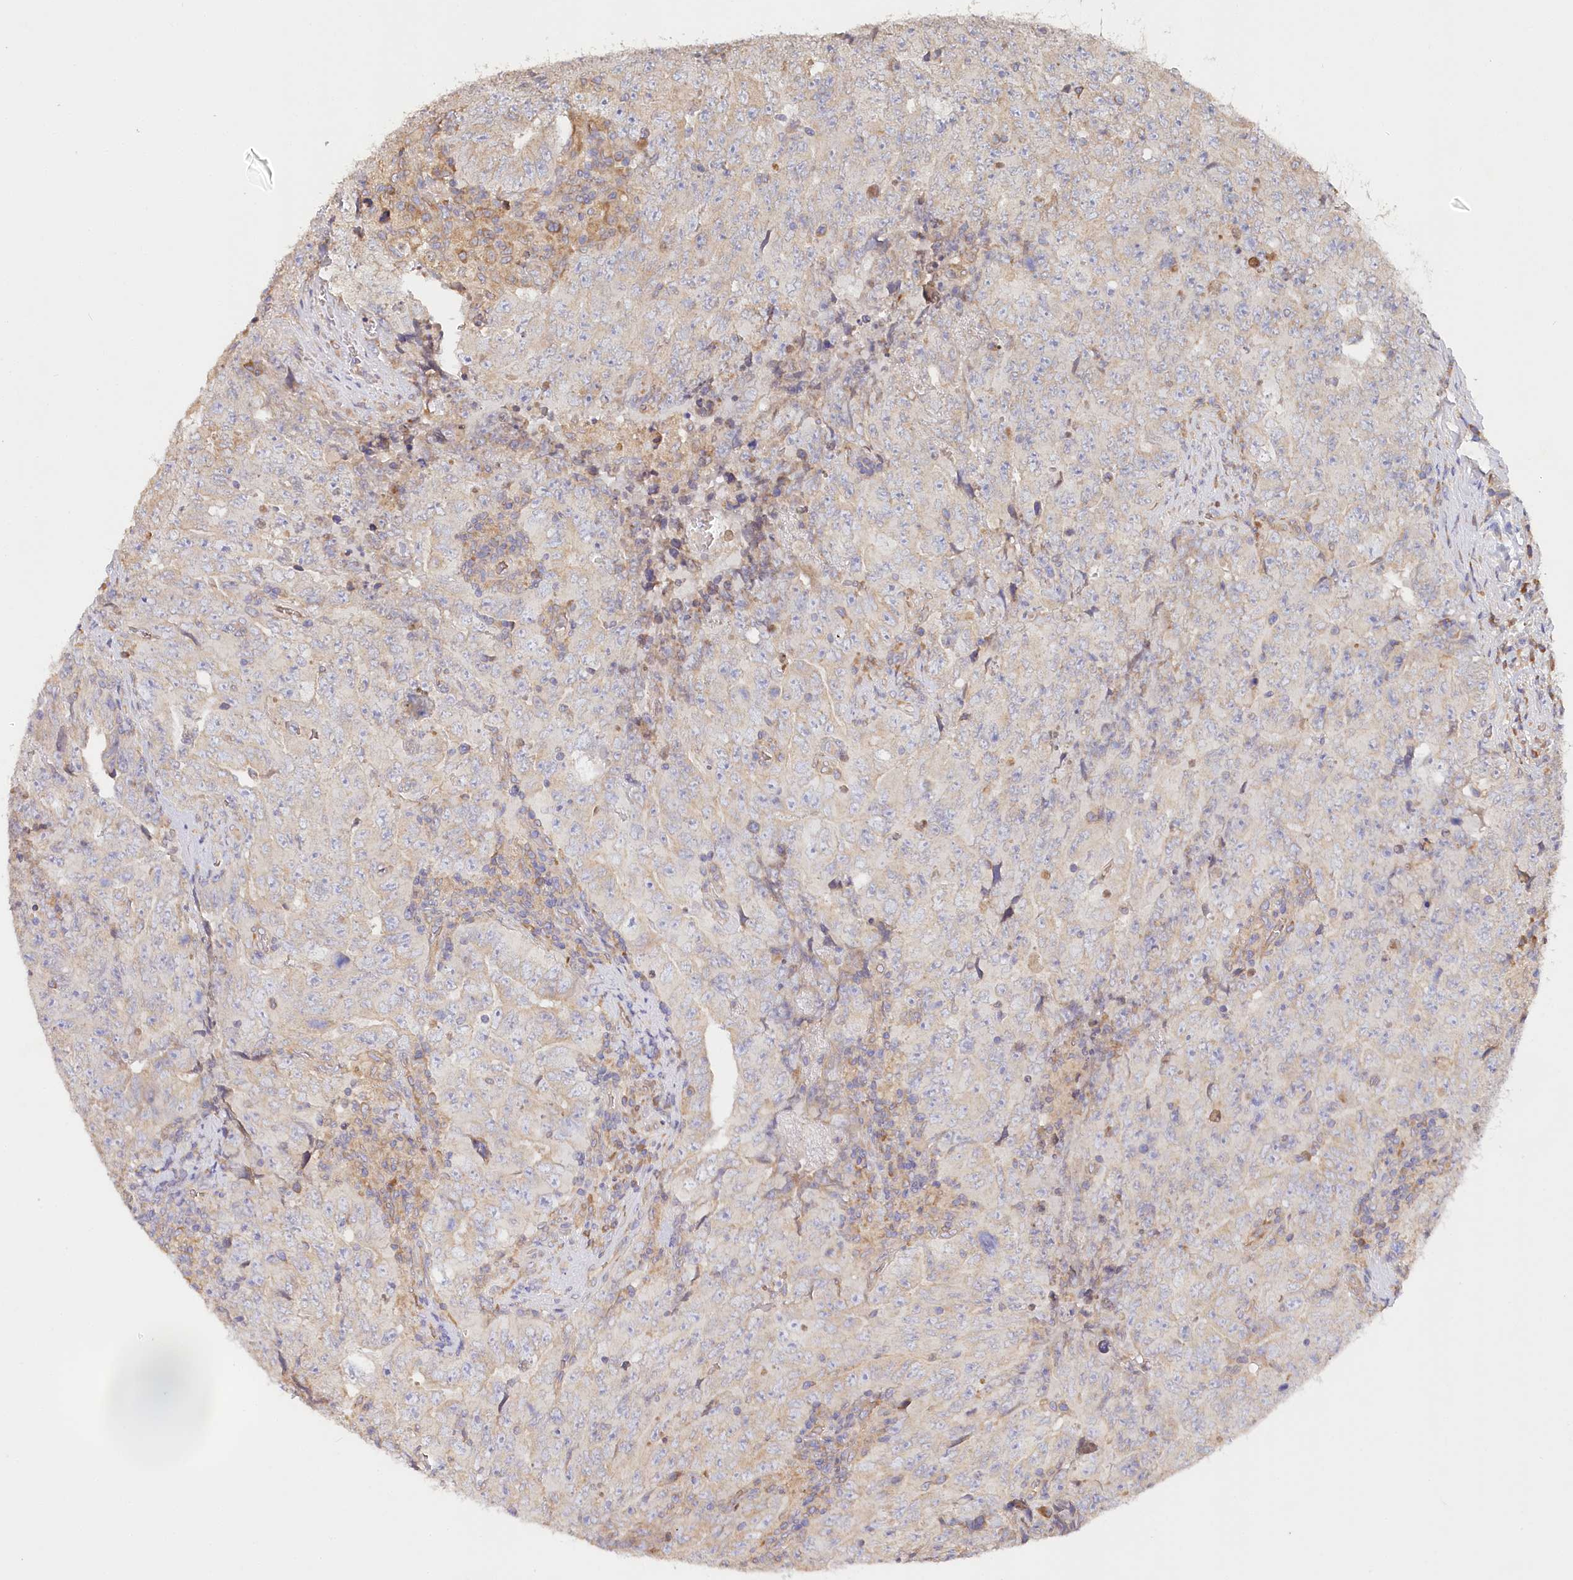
{"staining": {"intensity": "weak", "quantity": "<25%", "location": "cytoplasmic/membranous"}, "tissue": "testis cancer", "cell_type": "Tumor cells", "image_type": "cancer", "snomed": [{"axis": "morphology", "description": "Carcinoma, Embryonal, NOS"}, {"axis": "topography", "description": "Testis"}], "caption": "DAB (3,3'-diaminobenzidine) immunohistochemical staining of testis cancer reveals no significant expression in tumor cells. (Brightfield microscopy of DAB IHC at high magnification).", "gene": "PAIP2", "patient": {"sex": "male", "age": 26}}